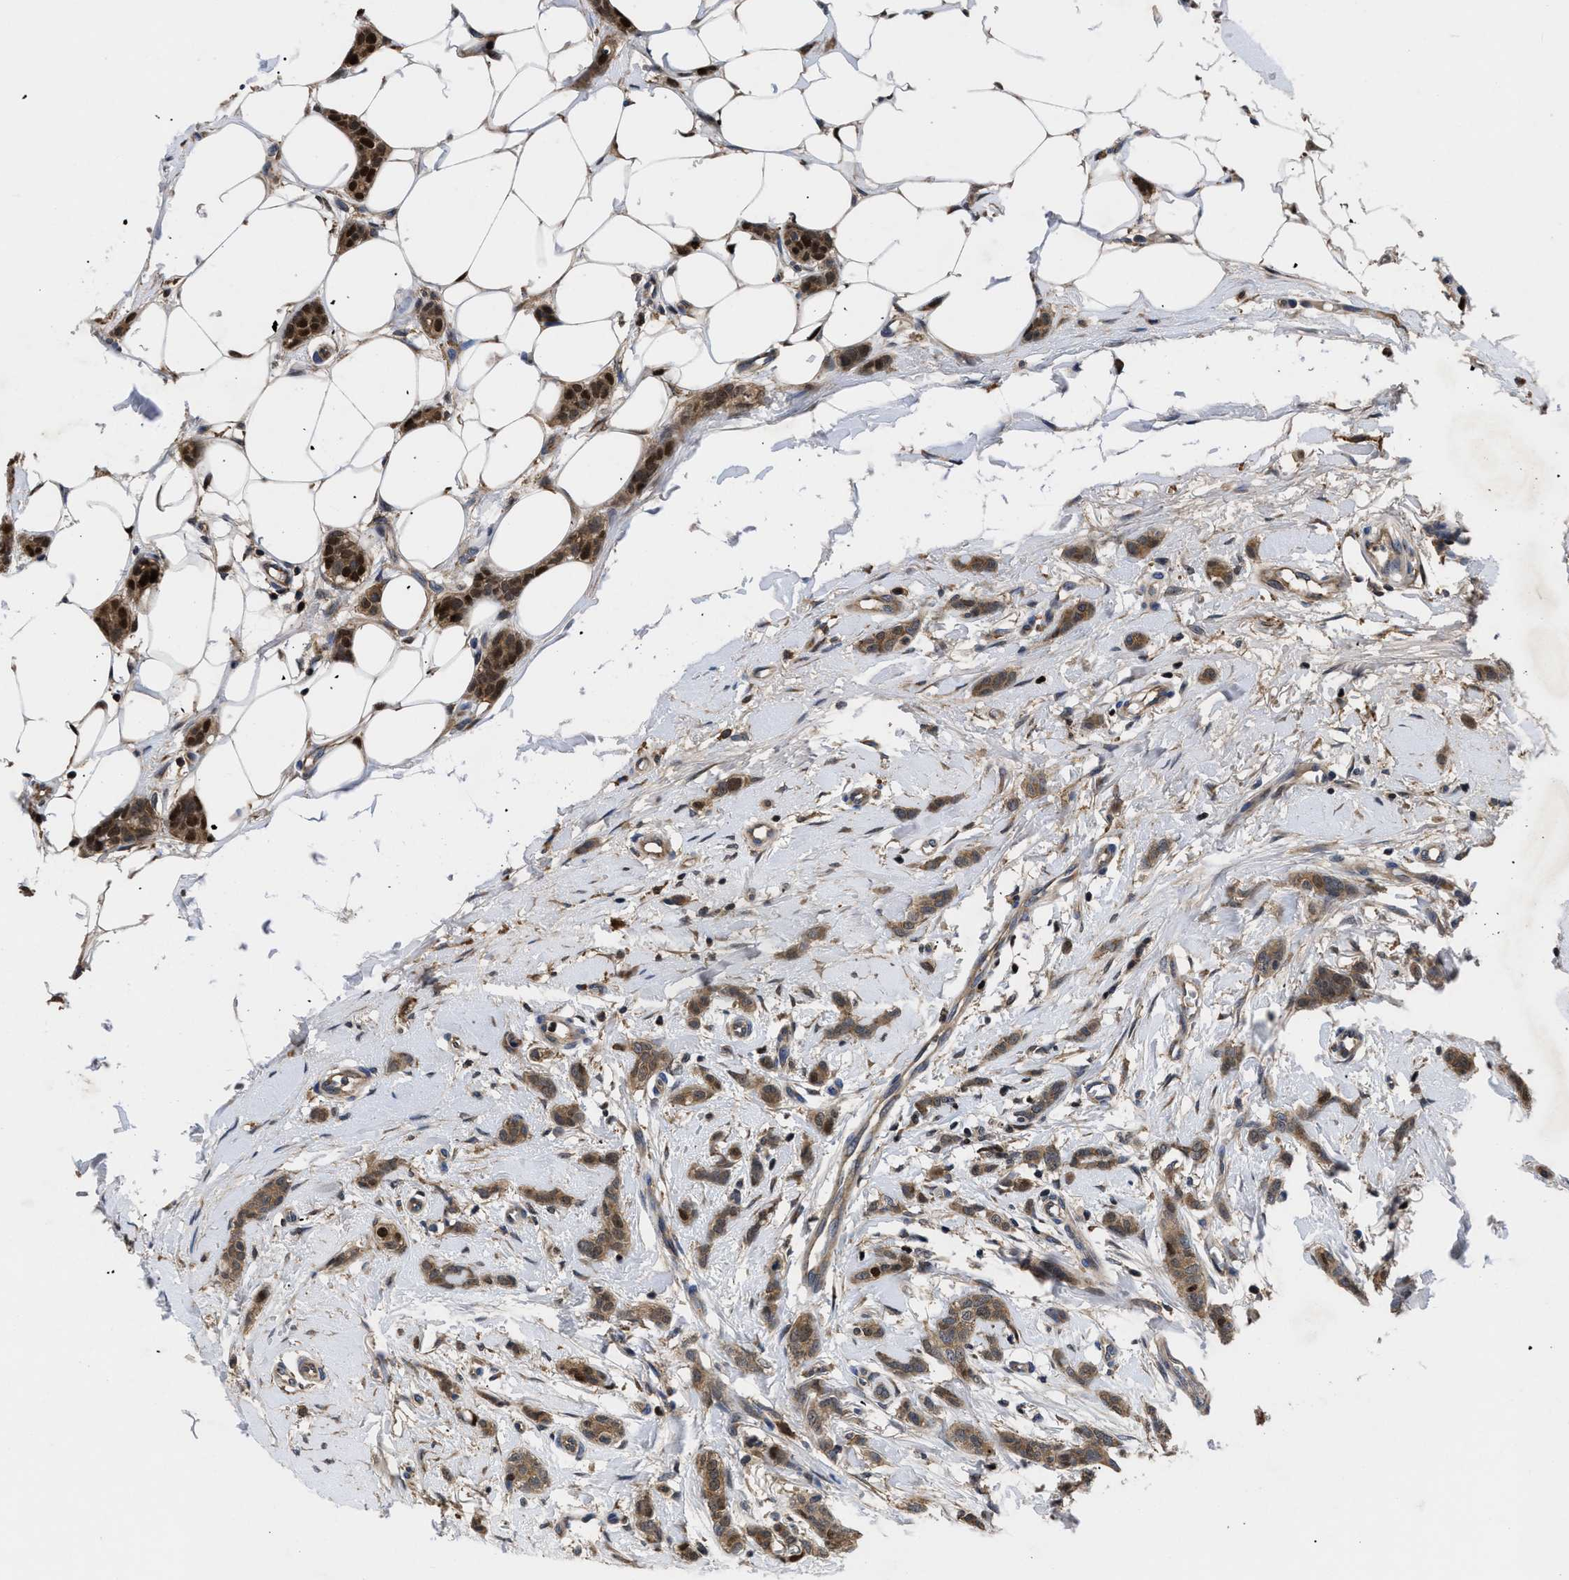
{"staining": {"intensity": "moderate", "quantity": ">75%", "location": "cytoplasmic/membranous,nuclear"}, "tissue": "breast cancer", "cell_type": "Tumor cells", "image_type": "cancer", "snomed": [{"axis": "morphology", "description": "Lobular carcinoma"}, {"axis": "topography", "description": "Skin"}, {"axis": "topography", "description": "Breast"}], "caption": "Lobular carcinoma (breast) was stained to show a protein in brown. There is medium levels of moderate cytoplasmic/membranous and nuclear staining in about >75% of tumor cells. Using DAB (brown) and hematoxylin (blue) stains, captured at high magnification using brightfield microscopy.", "gene": "FAM200A", "patient": {"sex": "female", "age": 46}}